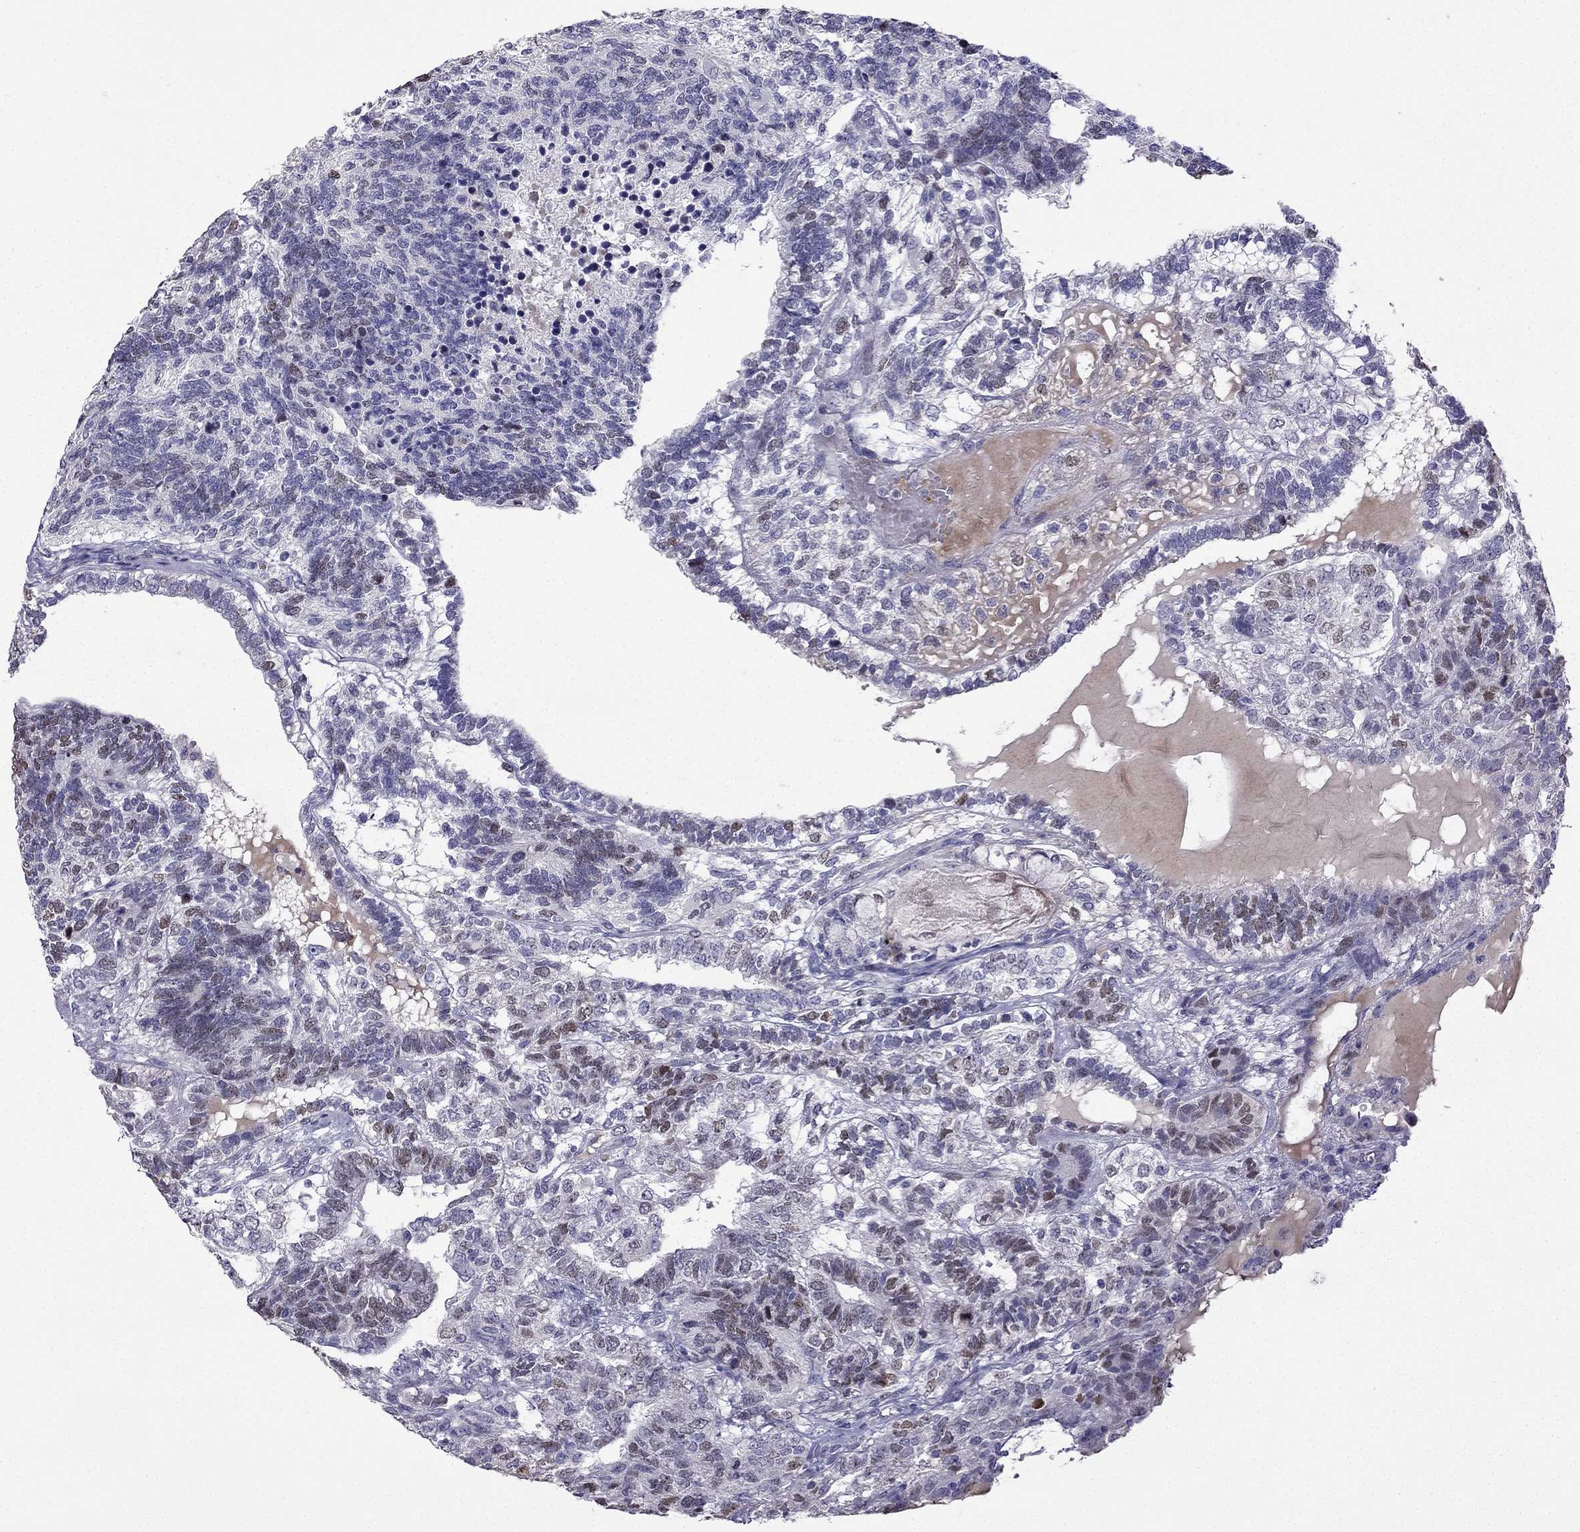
{"staining": {"intensity": "weak", "quantity": "<25%", "location": "nuclear"}, "tissue": "testis cancer", "cell_type": "Tumor cells", "image_type": "cancer", "snomed": [{"axis": "morphology", "description": "Seminoma, NOS"}, {"axis": "morphology", "description": "Carcinoma, Embryonal, NOS"}, {"axis": "topography", "description": "Testis"}], "caption": "This is an IHC image of embryonal carcinoma (testis). There is no positivity in tumor cells.", "gene": "UHRF1", "patient": {"sex": "male", "age": 41}}